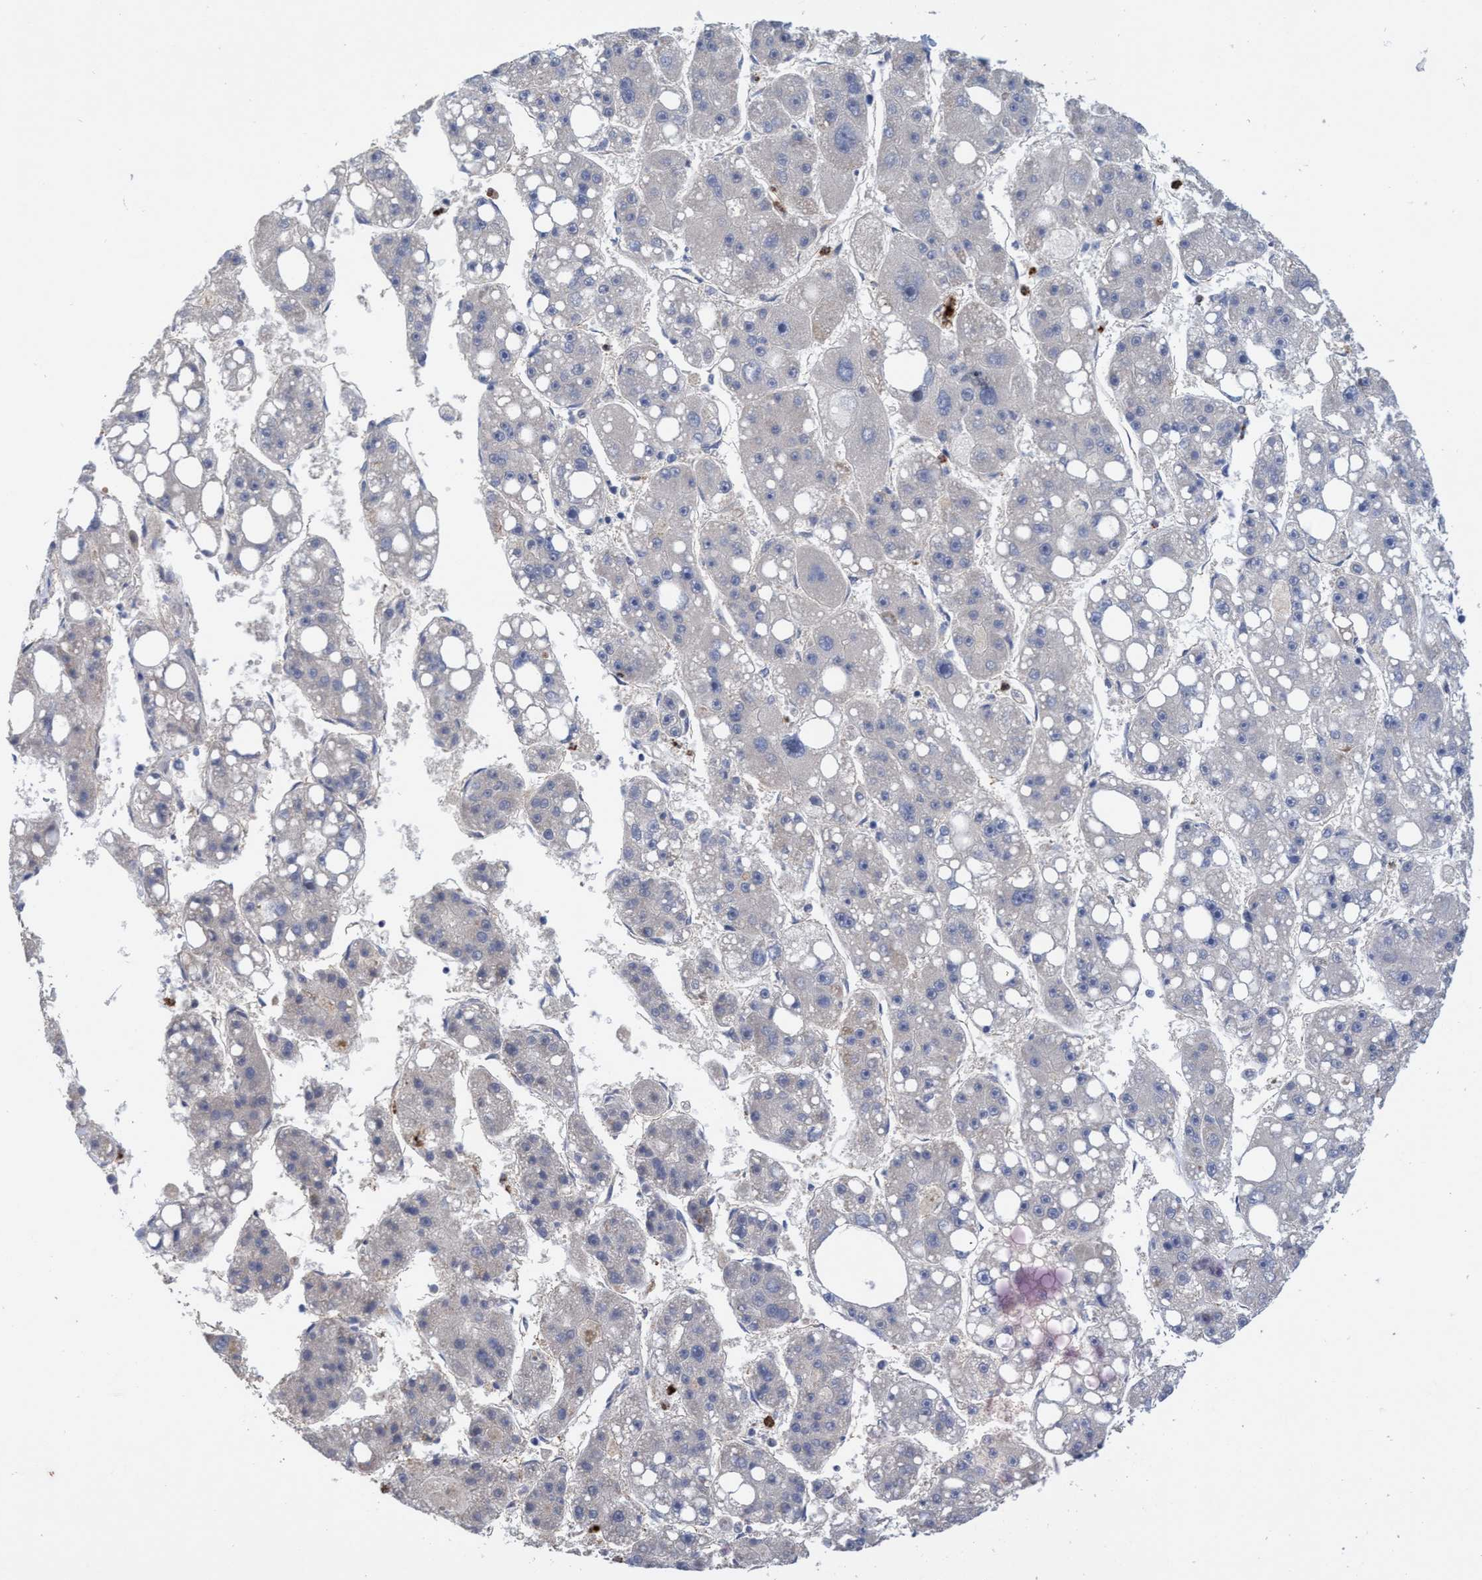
{"staining": {"intensity": "negative", "quantity": "none", "location": "none"}, "tissue": "liver cancer", "cell_type": "Tumor cells", "image_type": "cancer", "snomed": [{"axis": "morphology", "description": "Carcinoma, Hepatocellular, NOS"}, {"axis": "topography", "description": "Liver"}], "caption": "Photomicrograph shows no protein positivity in tumor cells of liver cancer tissue. The staining was performed using DAB (3,3'-diaminobenzidine) to visualize the protein expression in brown, while the nuclei were stained in blue with hematoxylin (Magnification: 20x).", "gene": "SEMA4D", "patient": {"sex": "female", "age": 61}}